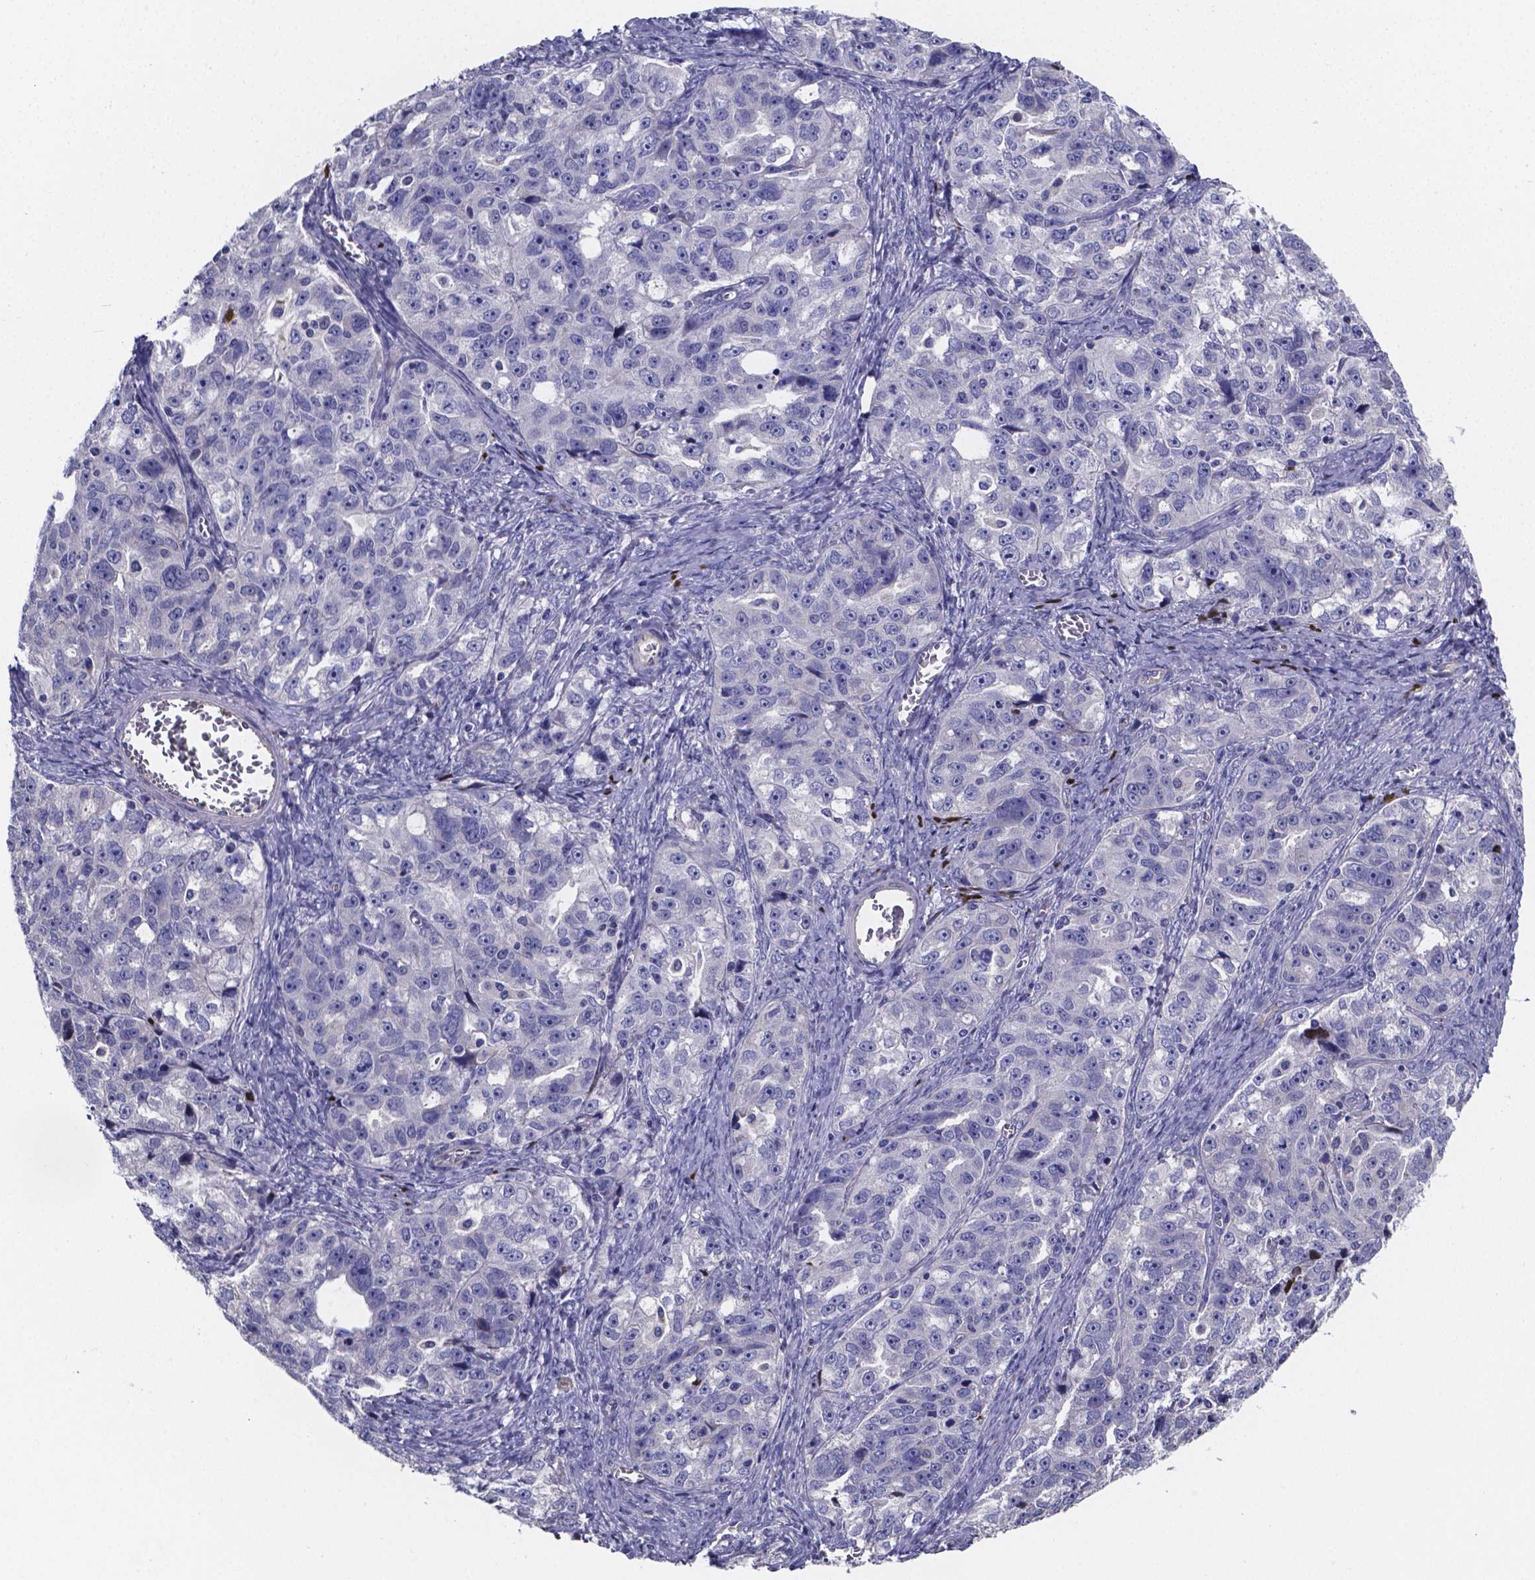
{"staining": {"intensity": "negative", "quantity": "none", "location": "none"}, "tissue": "ovarian cancer", "cell_type": "Tumor cells", "image_type": "cancer", "snomed": [{"axis": "morphology", "description": "Cystadenocarcinoma, serous, NOS"}, {"axis": "topography", "description": "Ovary"}], "caption": "Immunohistochemistry (IHC) of ovarian serous cystadenocarcinoma exhibits no expression in tumor cells.", "gene": "SFRP4", "patient": {"sex": "female", "age": 51}}